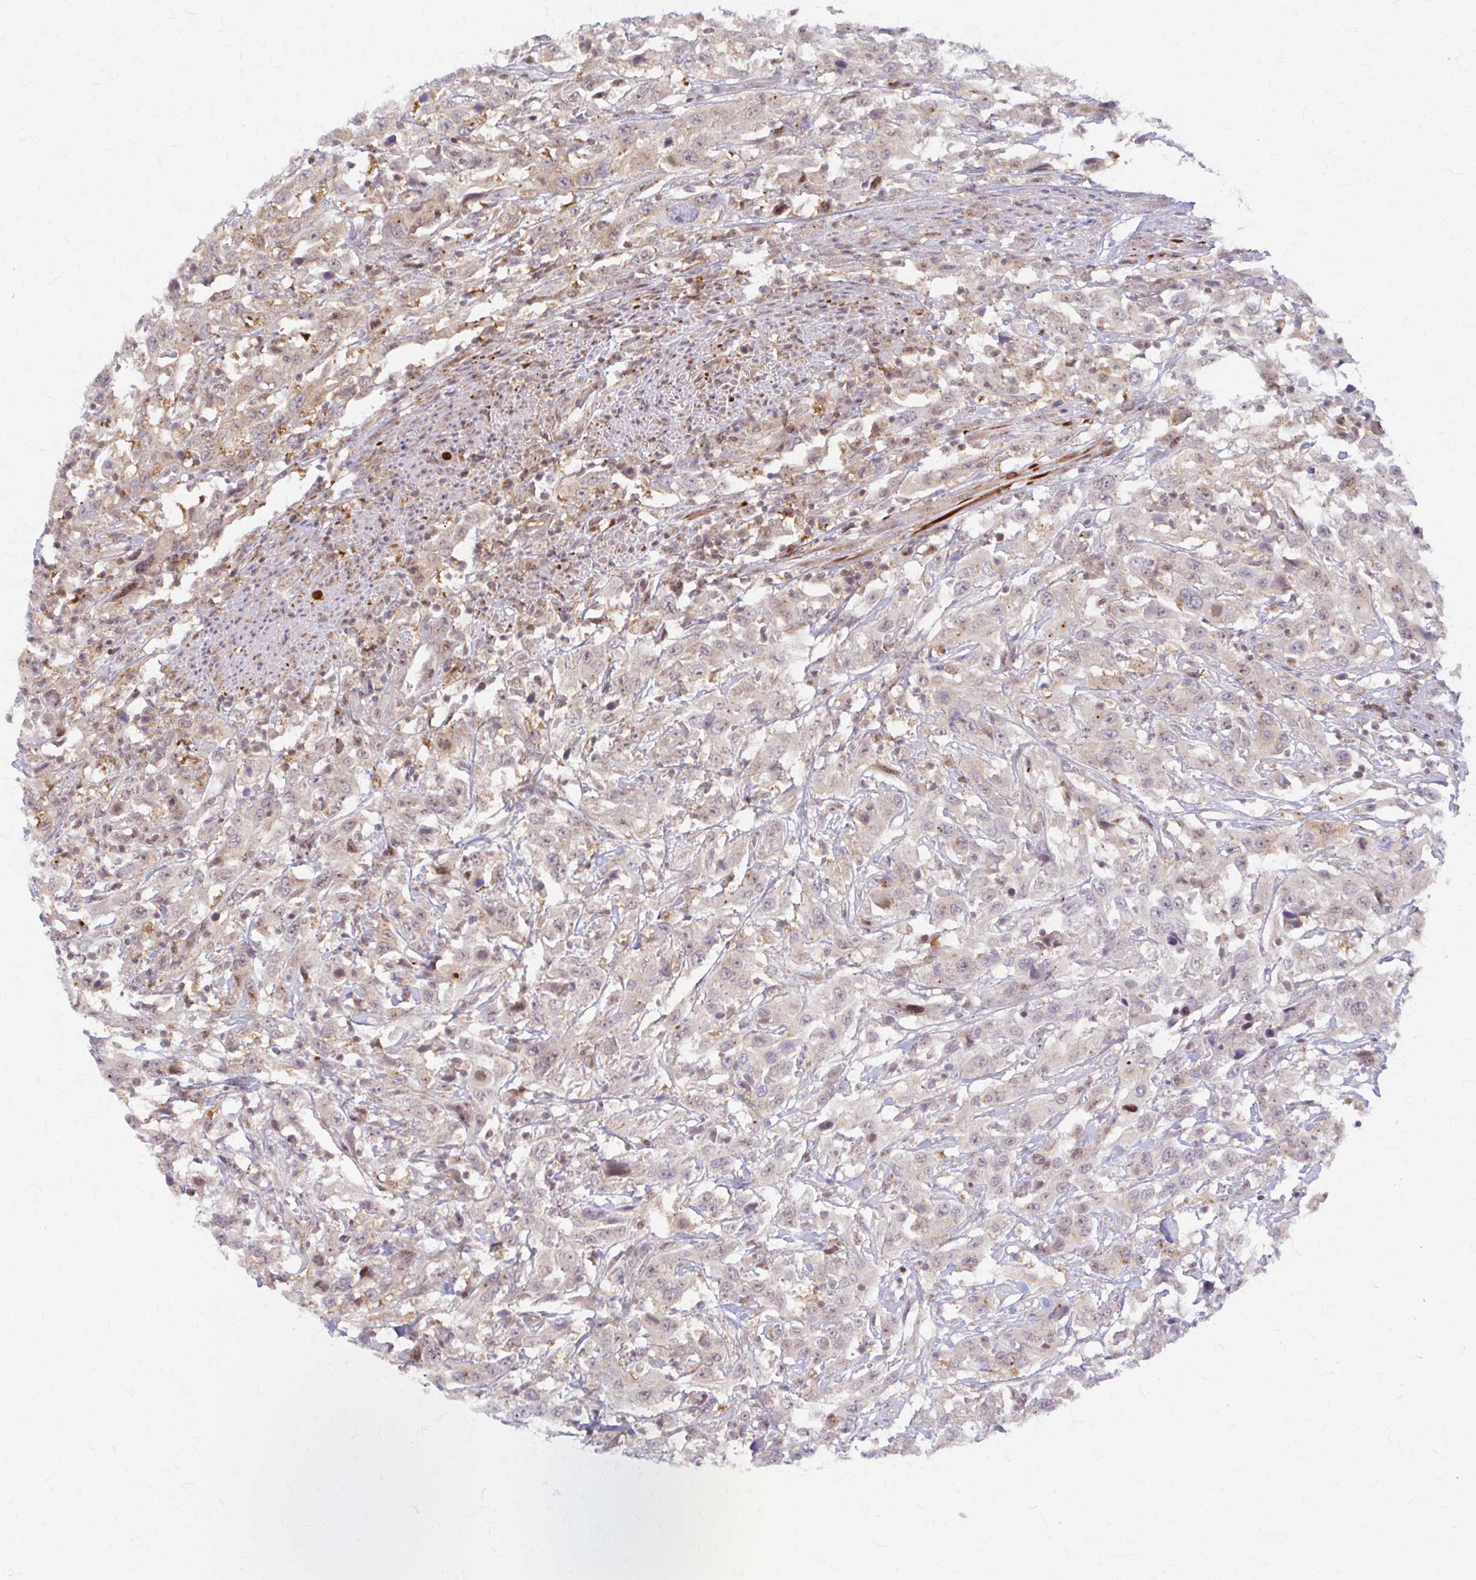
{"staining": {"intensity": "negative", "quantity": "none", "location": "none"}, "tissue": "urothelial cancer", "cell_type": "Tumor cells", "image_type": "cancer", "snomed": [{"axis": "morphology", "description": "Urothelial carcinoma, High grade"}, {"axis": "topography", "description": "Urinary bladder"}], "caption": "High power microscopy histopathology image of an IHC photomicrograph of urothelial cancer, revealing no significant staining in tumor cells.", "gene": "ARHGAP35", "patient": {"sex": "male", "age": 61}}